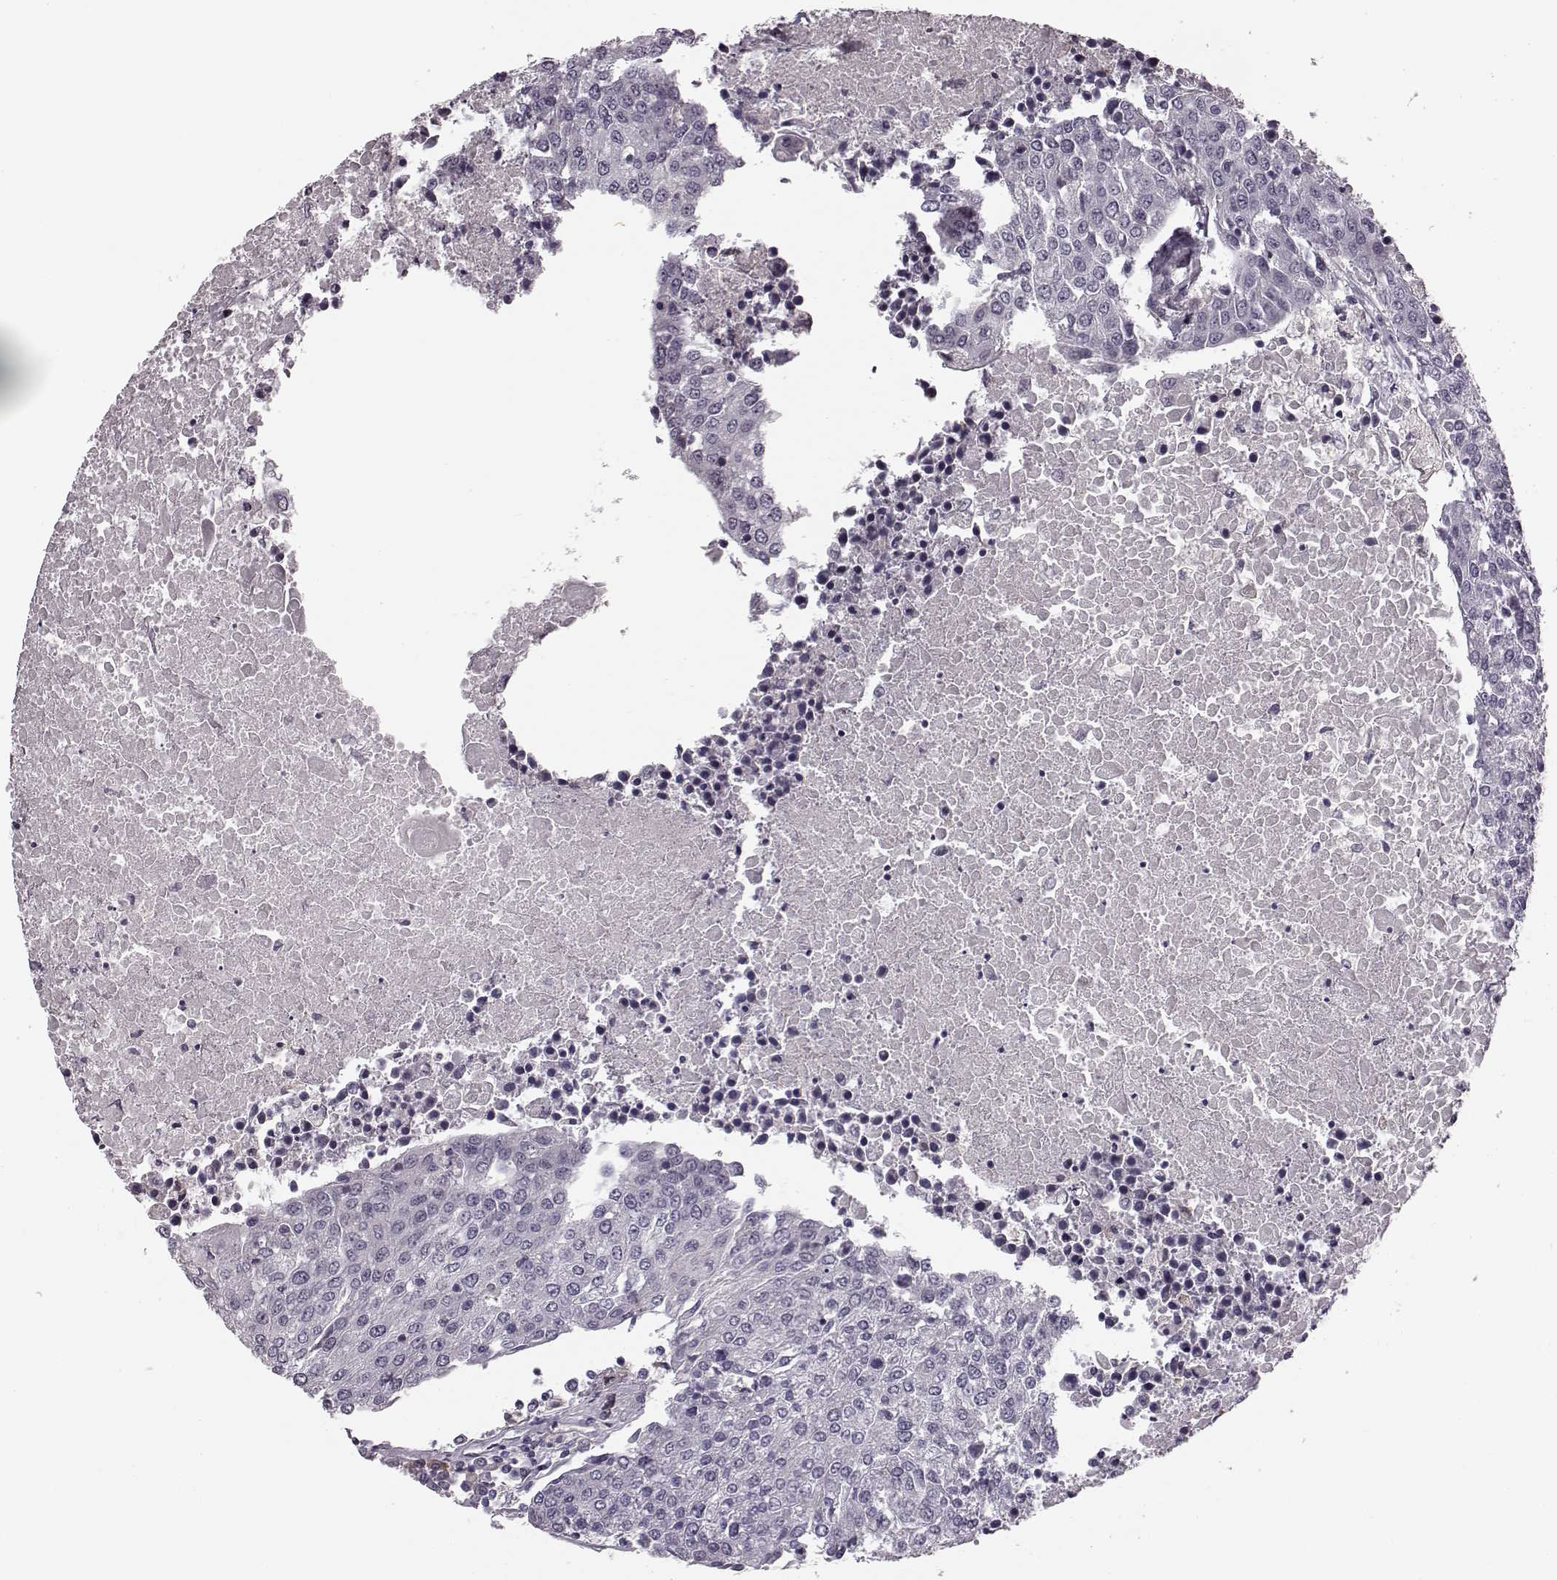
{"staining": {"intensity": "negative", "quantity": "none", "location": "none"}, "tissue": "urothelial cancer", "cell_type": "Tumor cells", "image_type": "cancer", "snomed": [{"axis": "morphology", "description": "Urothelial carcinoma, High grade"}, {"axis": "topography", "description": "Urinary bladder"}], "caption": "IHC of human urothelial cancer demonstrates no staining in tumor cells.", "gene": "FAM234B", "patient": {"sex": "female", "age": 85}}